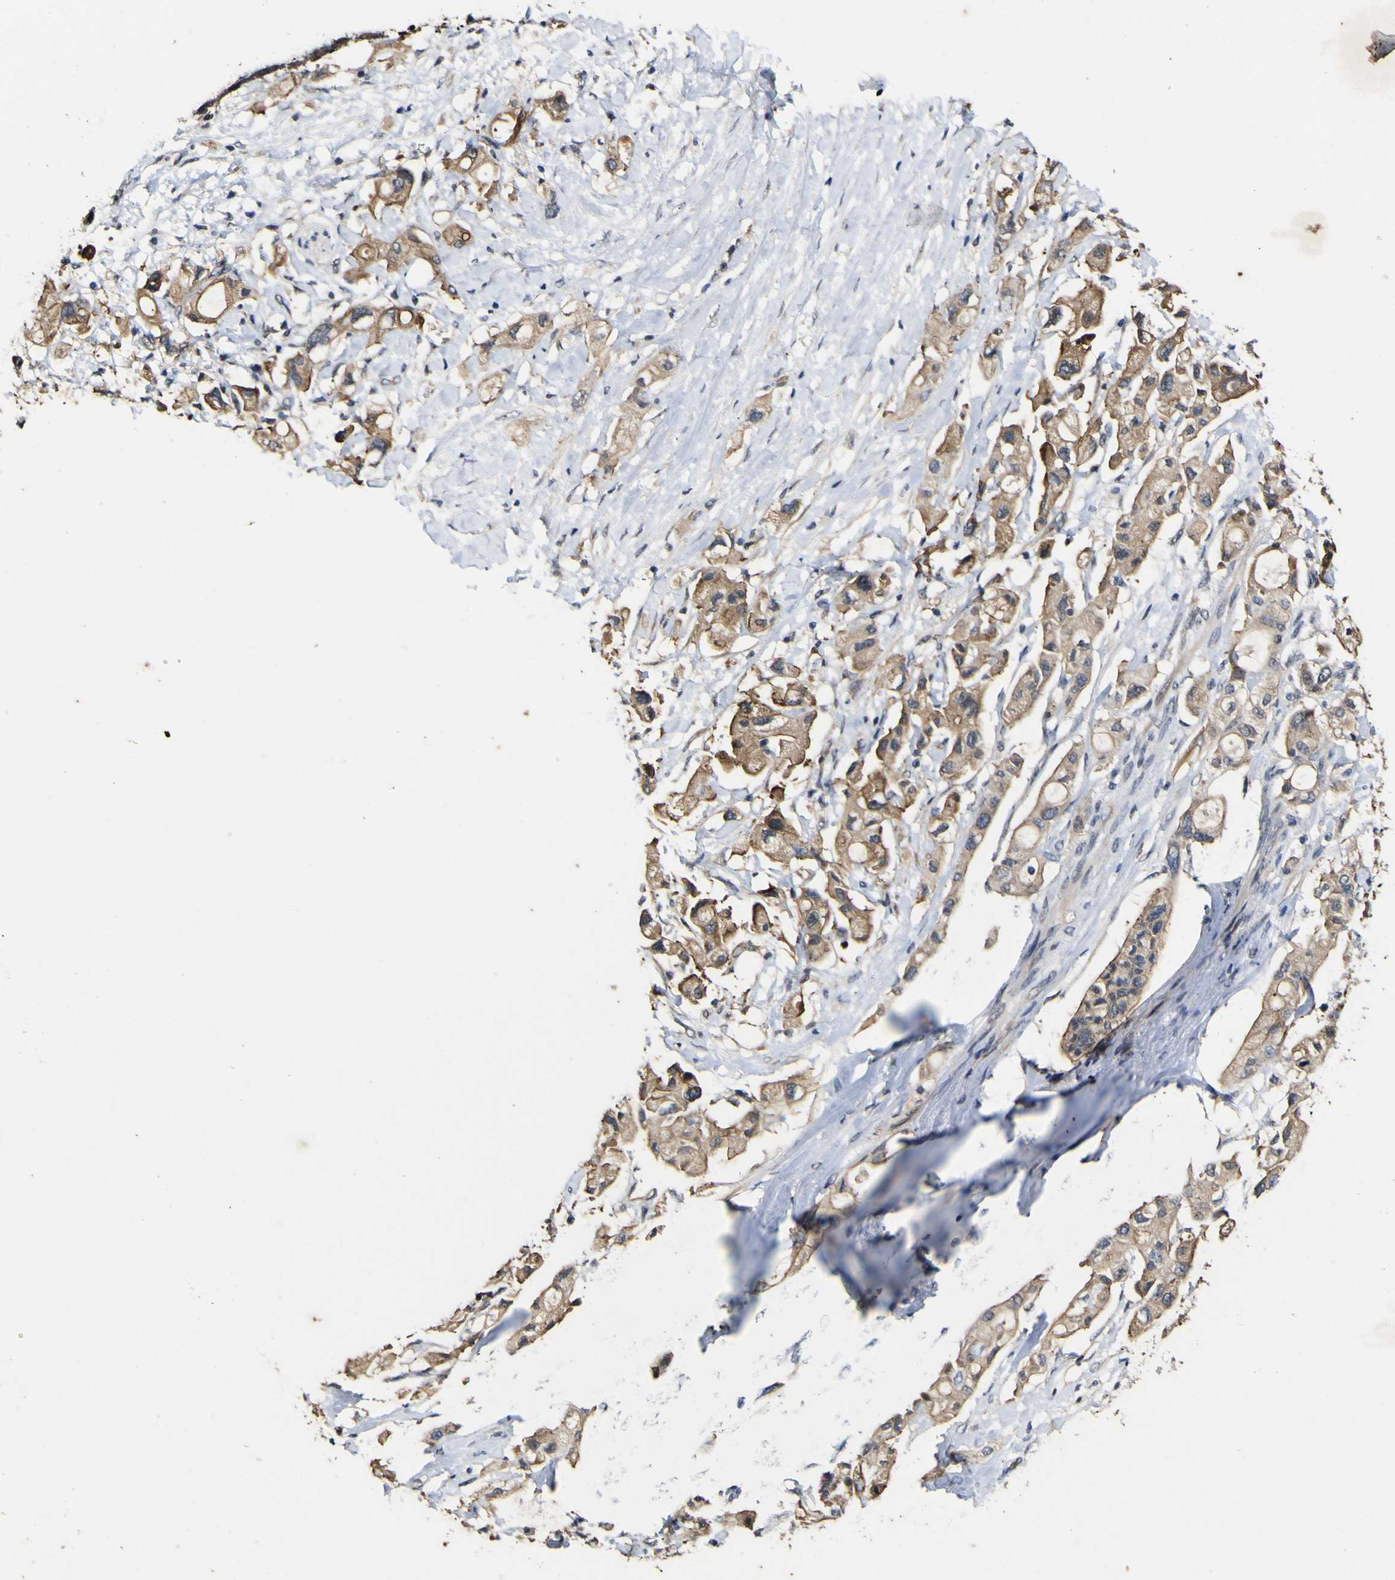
{"staining": {"intensity": "moderate", "quantity": ">75%", "location": "cytoplasmic/membranous"}, "tissue": "pancreatic cancer", "cell_type": "Tumor cells", "image_type": "cancer", "snomed": [{"axis": "morphology", "description": "Adenocarcinoma, NOS"}, {"axis": "topography", "description": "Pancreas"}], "caption": "Immunohistochemical staining of human adenocarcinoma (pancreatic) reveals medium levels of moderate cytoplasmic/membranous protein positivity in approximately >75% of tumor cells.", "gene": "CCL2", "patient": {"sex": "female", "age": 56}}